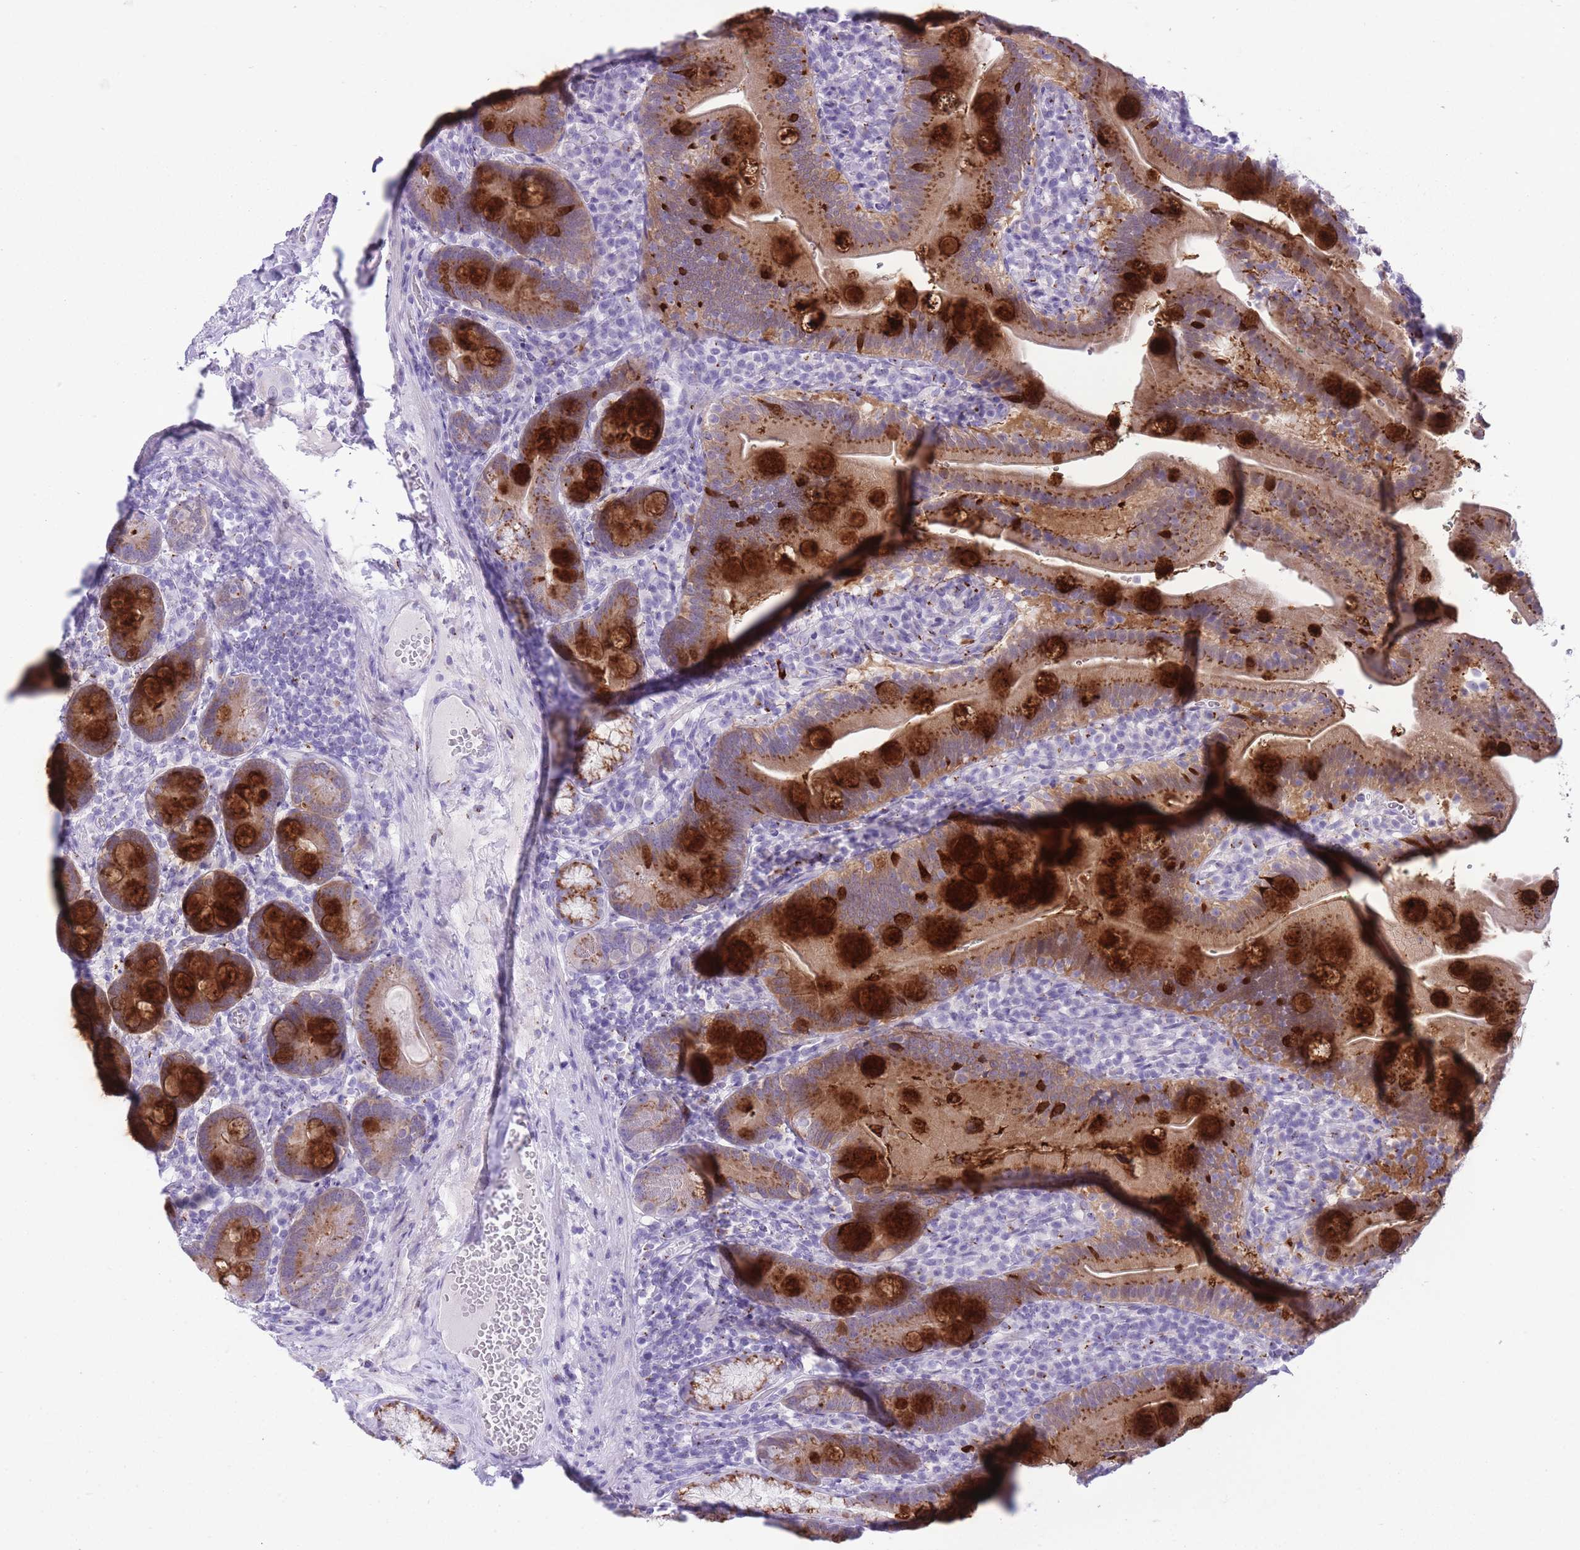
{"staining": {"intensity": "strong", "quantity": ">75%", "location": "cytoplasmic/membranous"}, "tissue": "duodenum", "cell_type": "Glandular cells", "image_type": "normal", "snomed": [{"axis": "morphology", "description": "Normal tissue, NOS"}, {"axis": "topography", "description": "Duodenum"}], "caption": "Glandular cells display high levels of strong cytoplasmic/membranous positivity in approximately >75% of cells in benign human duodenum. (DAB IHC with brightfield microscopy, high magnification).", "gene": "B4GALT2", "patient": {"sex": "female", "age": 67}}